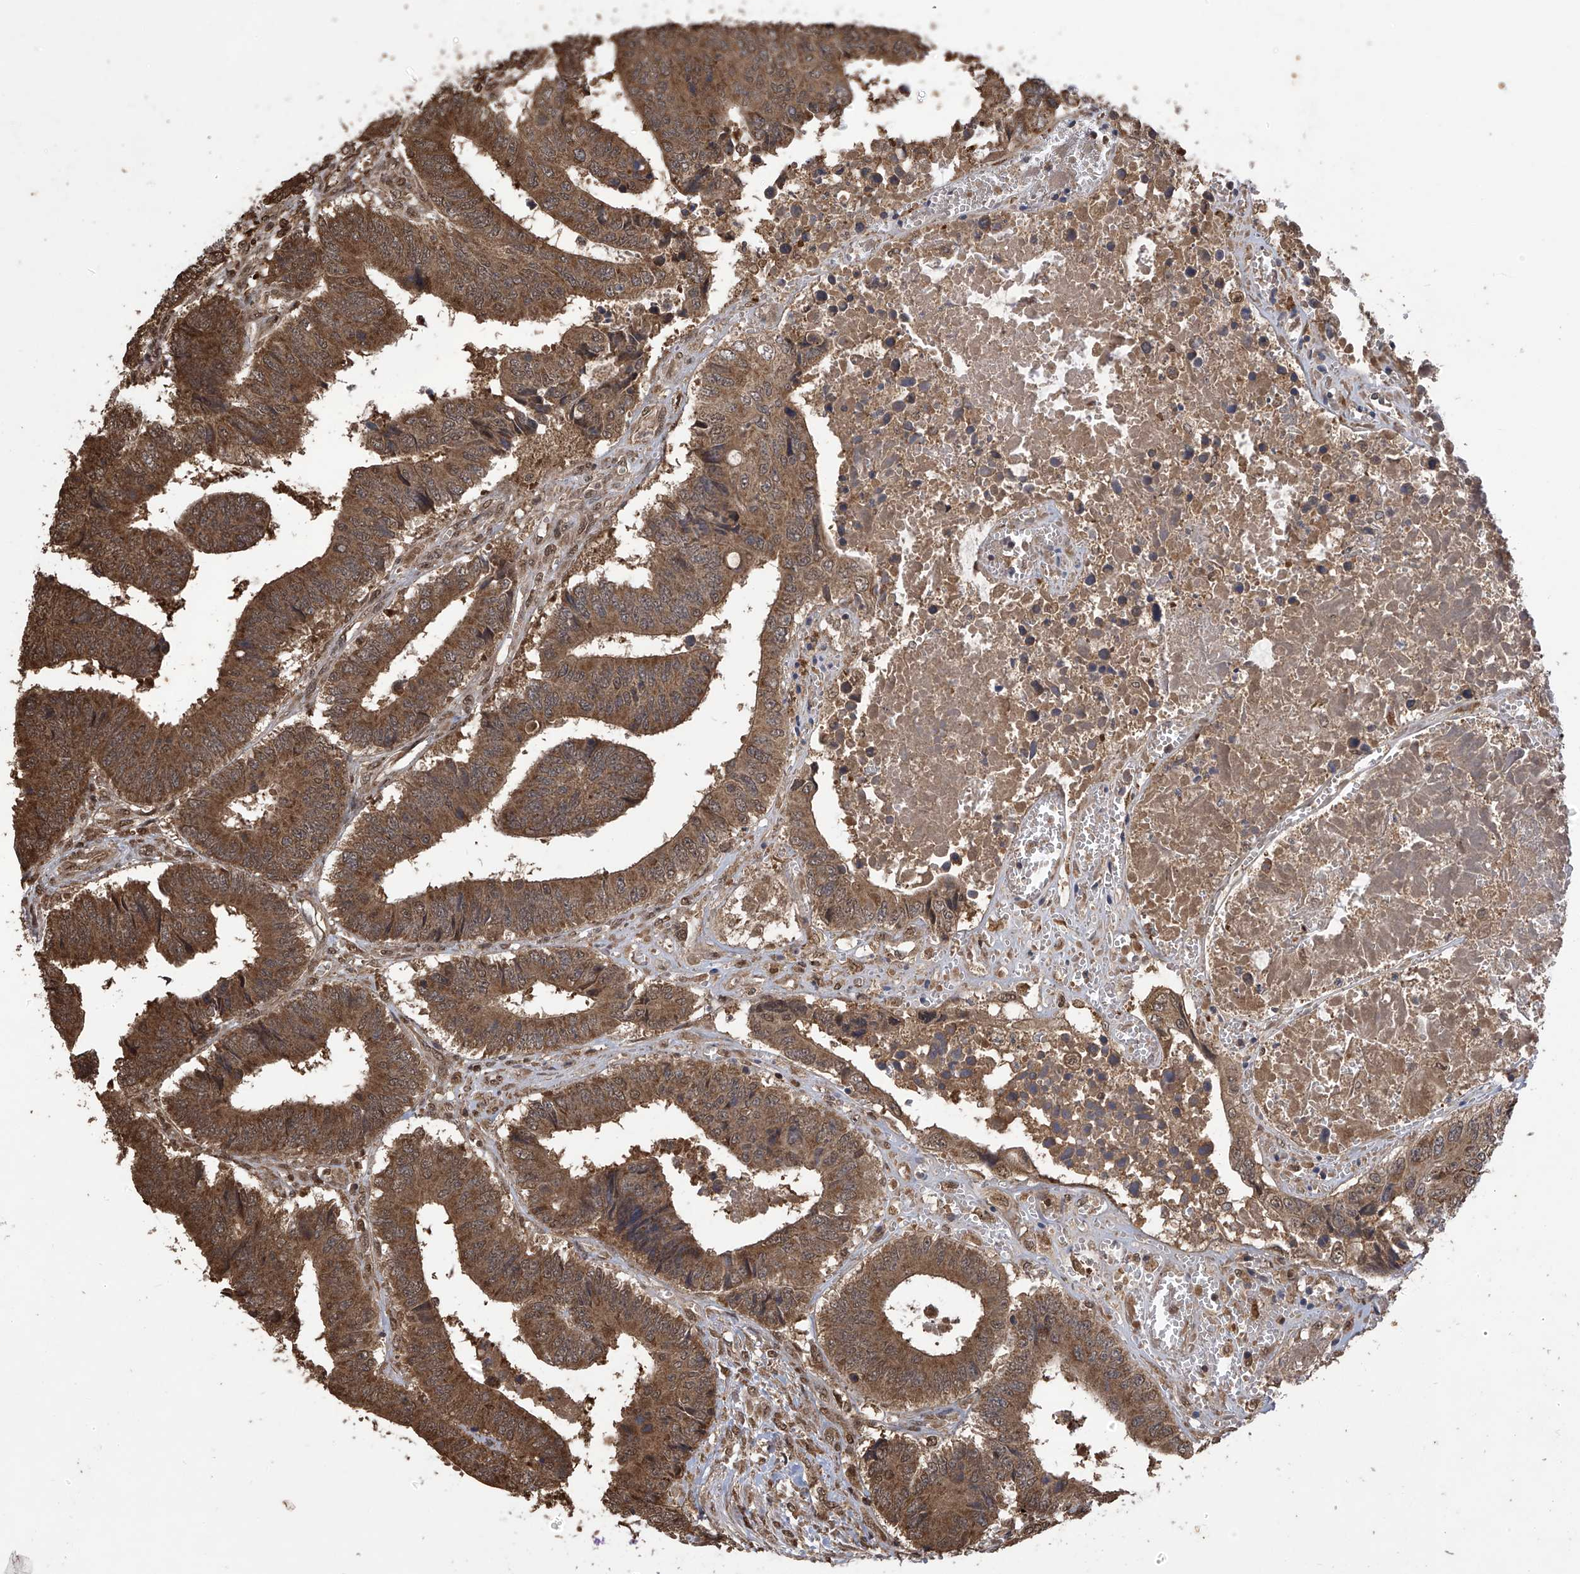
{"staining": {"intensity": "moderate", "quantity": ">75%", "location": "cytoplasmic/membranous"}, "tissue": "colorectal cancer", "cell_type": "Tumor cells", "image_type": "cancer", "snomed": [{"axis": "morphology", "description": "Adenocarcinoma, NOS"}, {"axis": "topography", "description": "Rectum"}], "caption": "Immunohistochemical staining of human adenocarcinoma (colorectal) demonstrates medium levels of moderate cytoplasmic/membranous protein positivity in about >75% of tumor cells.", "gene": "PNPT1", "patient": {"sex": "male", "age": 84}}